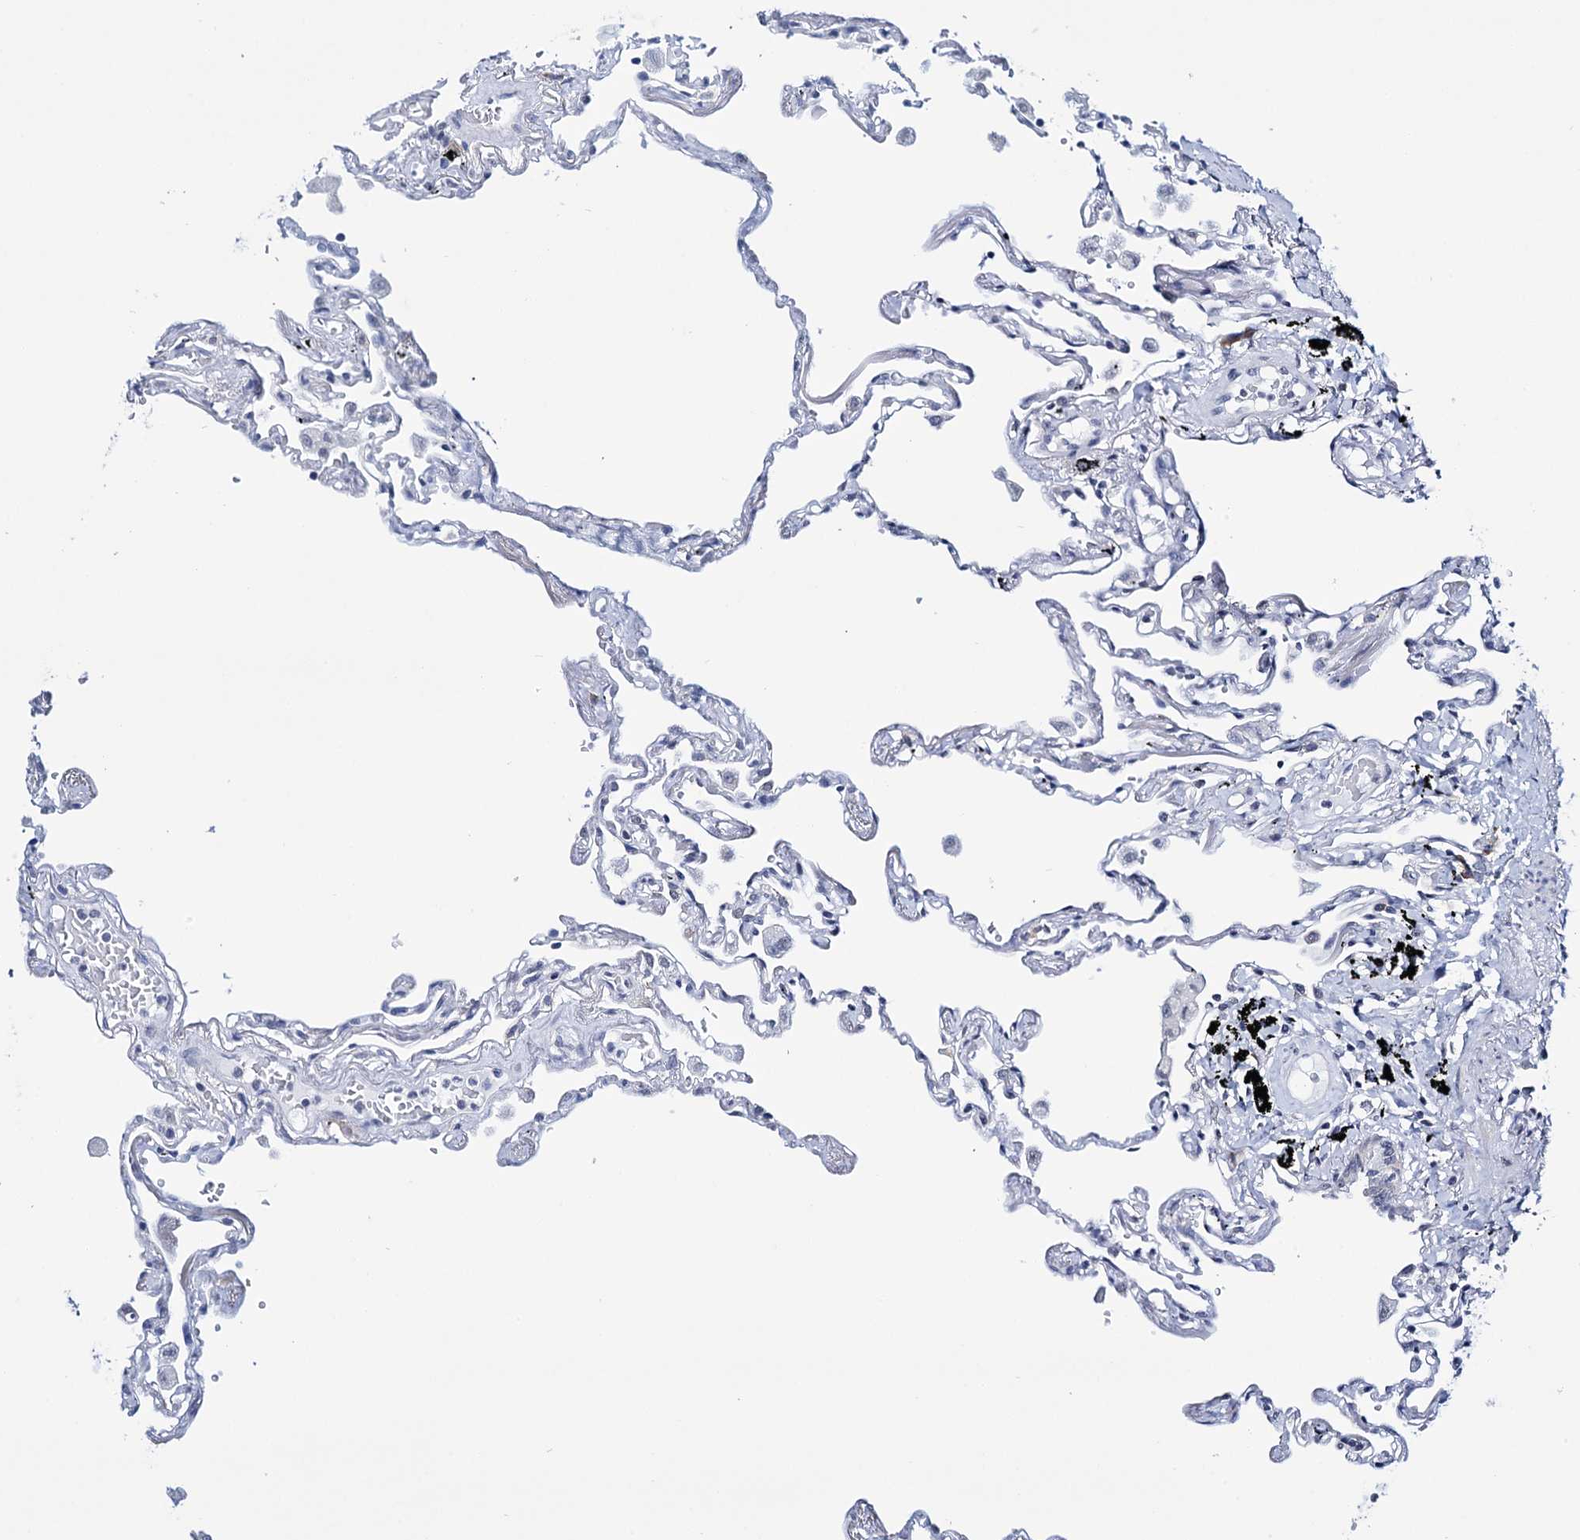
{"staining": {"intensity": "moderate", "quantity": "25%-75%", "location": "nuclear"}, "tissue": "lung", "cell_type": "Alveolar cells", "image_type": "normal", "snomed": [{"axis": "morphology", "description": "Normal tissue, NOS"}, {"axis": "topography", "description": "Lung"}], "caption": "Moderate nuclear protein positivity is present in approximately 25%-75% of alveolar cells in lung.", "gene": "SPATS2", "patient": {"sex": "female", "age": 67}}